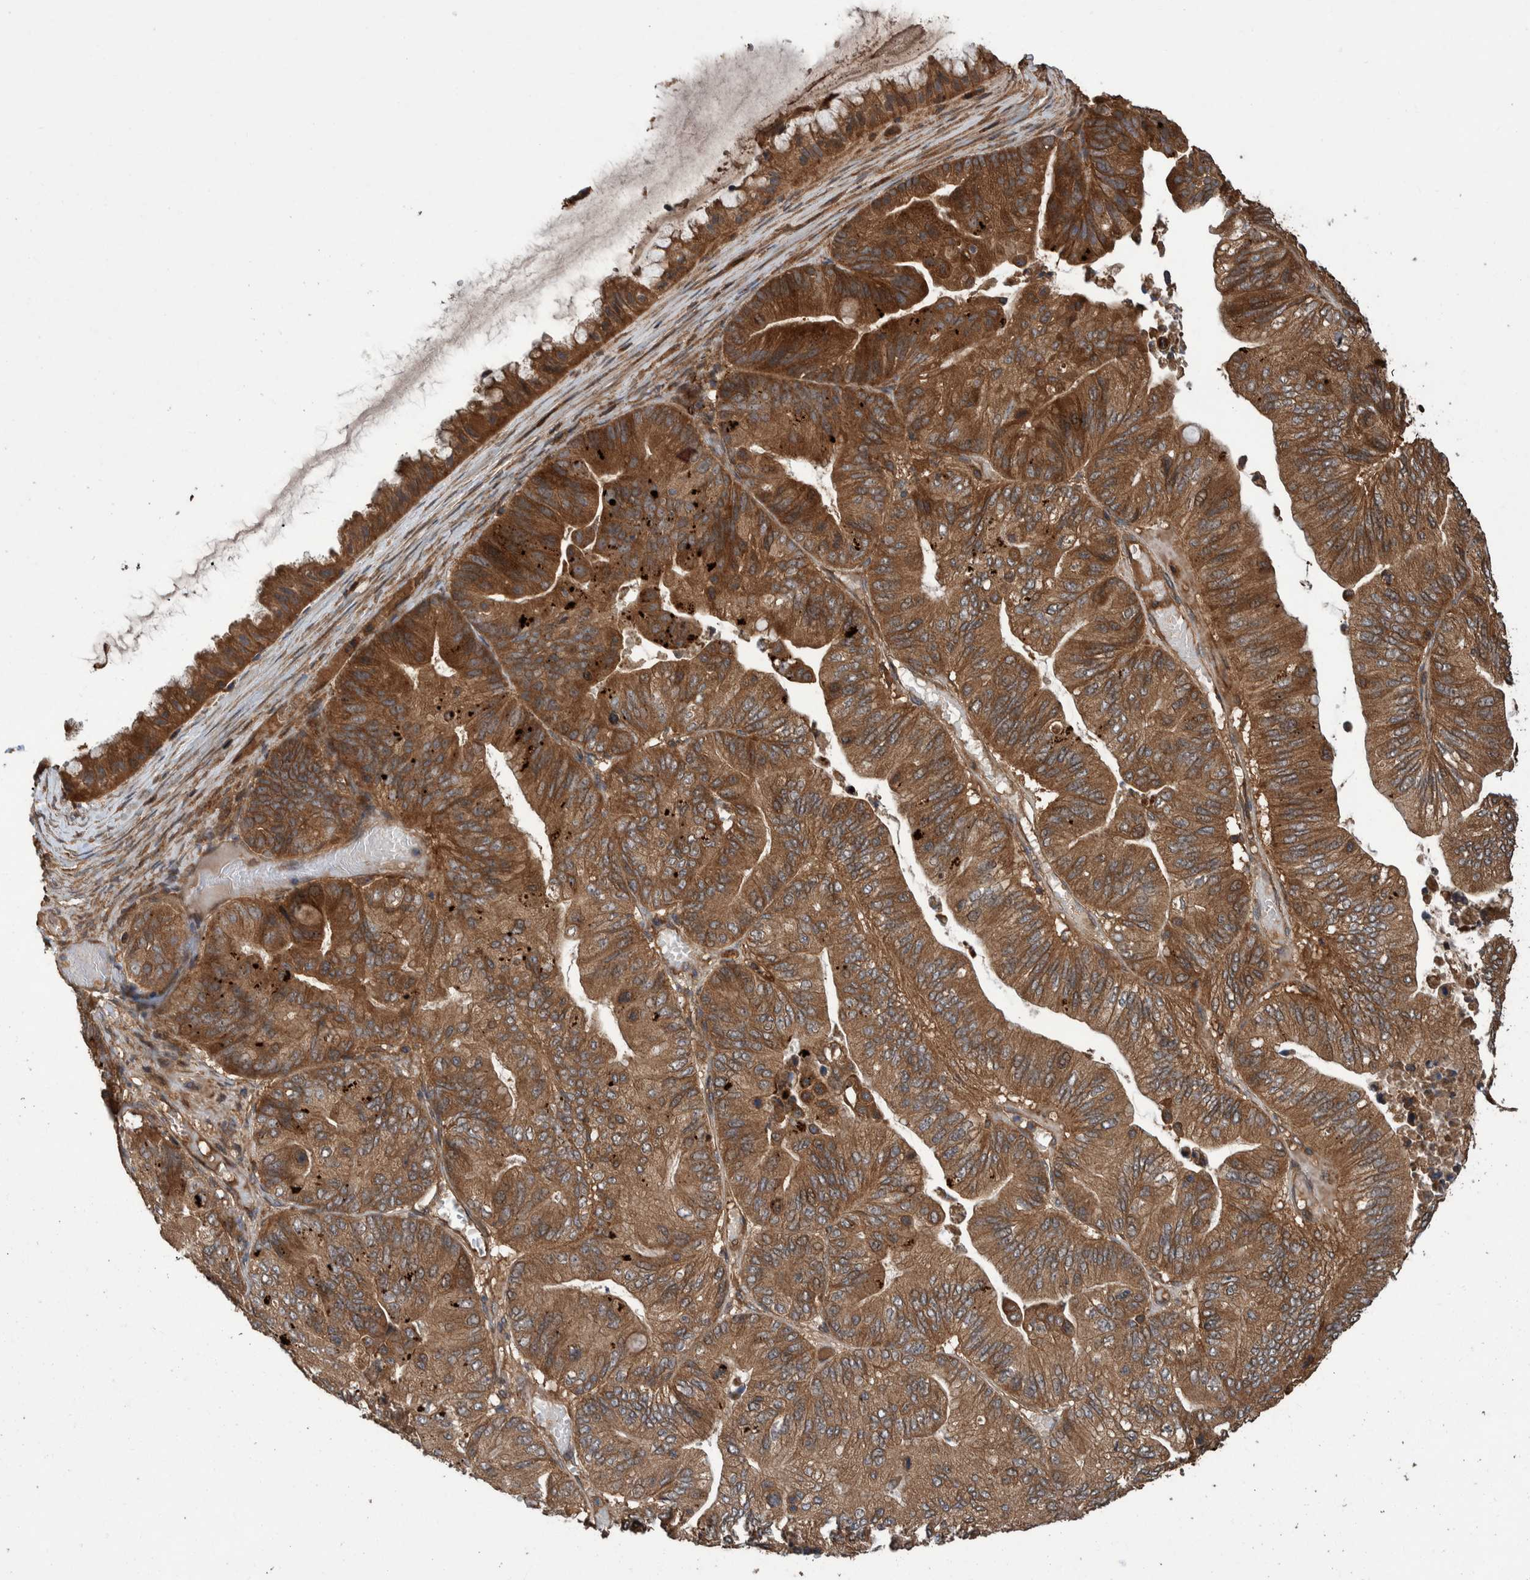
{"staining": {"intensity": "strong", "quantity": ">75%", "location": "cytoplasmic/membranous"}, "tissue": "ovarian cancer", "cell_type": "Tumor cells", "image_type": "cancer", "snomed": [{"axis": "morphology", "description": "Cystadenocarcinoma, mucinous, NOS"}, {"axis": "topography", "description": "Ovary"}], "caption": "Mucinous cystadenocarcinoma (ovarian) was stained to show a protein in brown. There is high levels of strong cytoplasmic/membranous expression in about >75% of tumor cells.", "gene": "VBP1", "patient": {"sex": "female", "age": 61}}